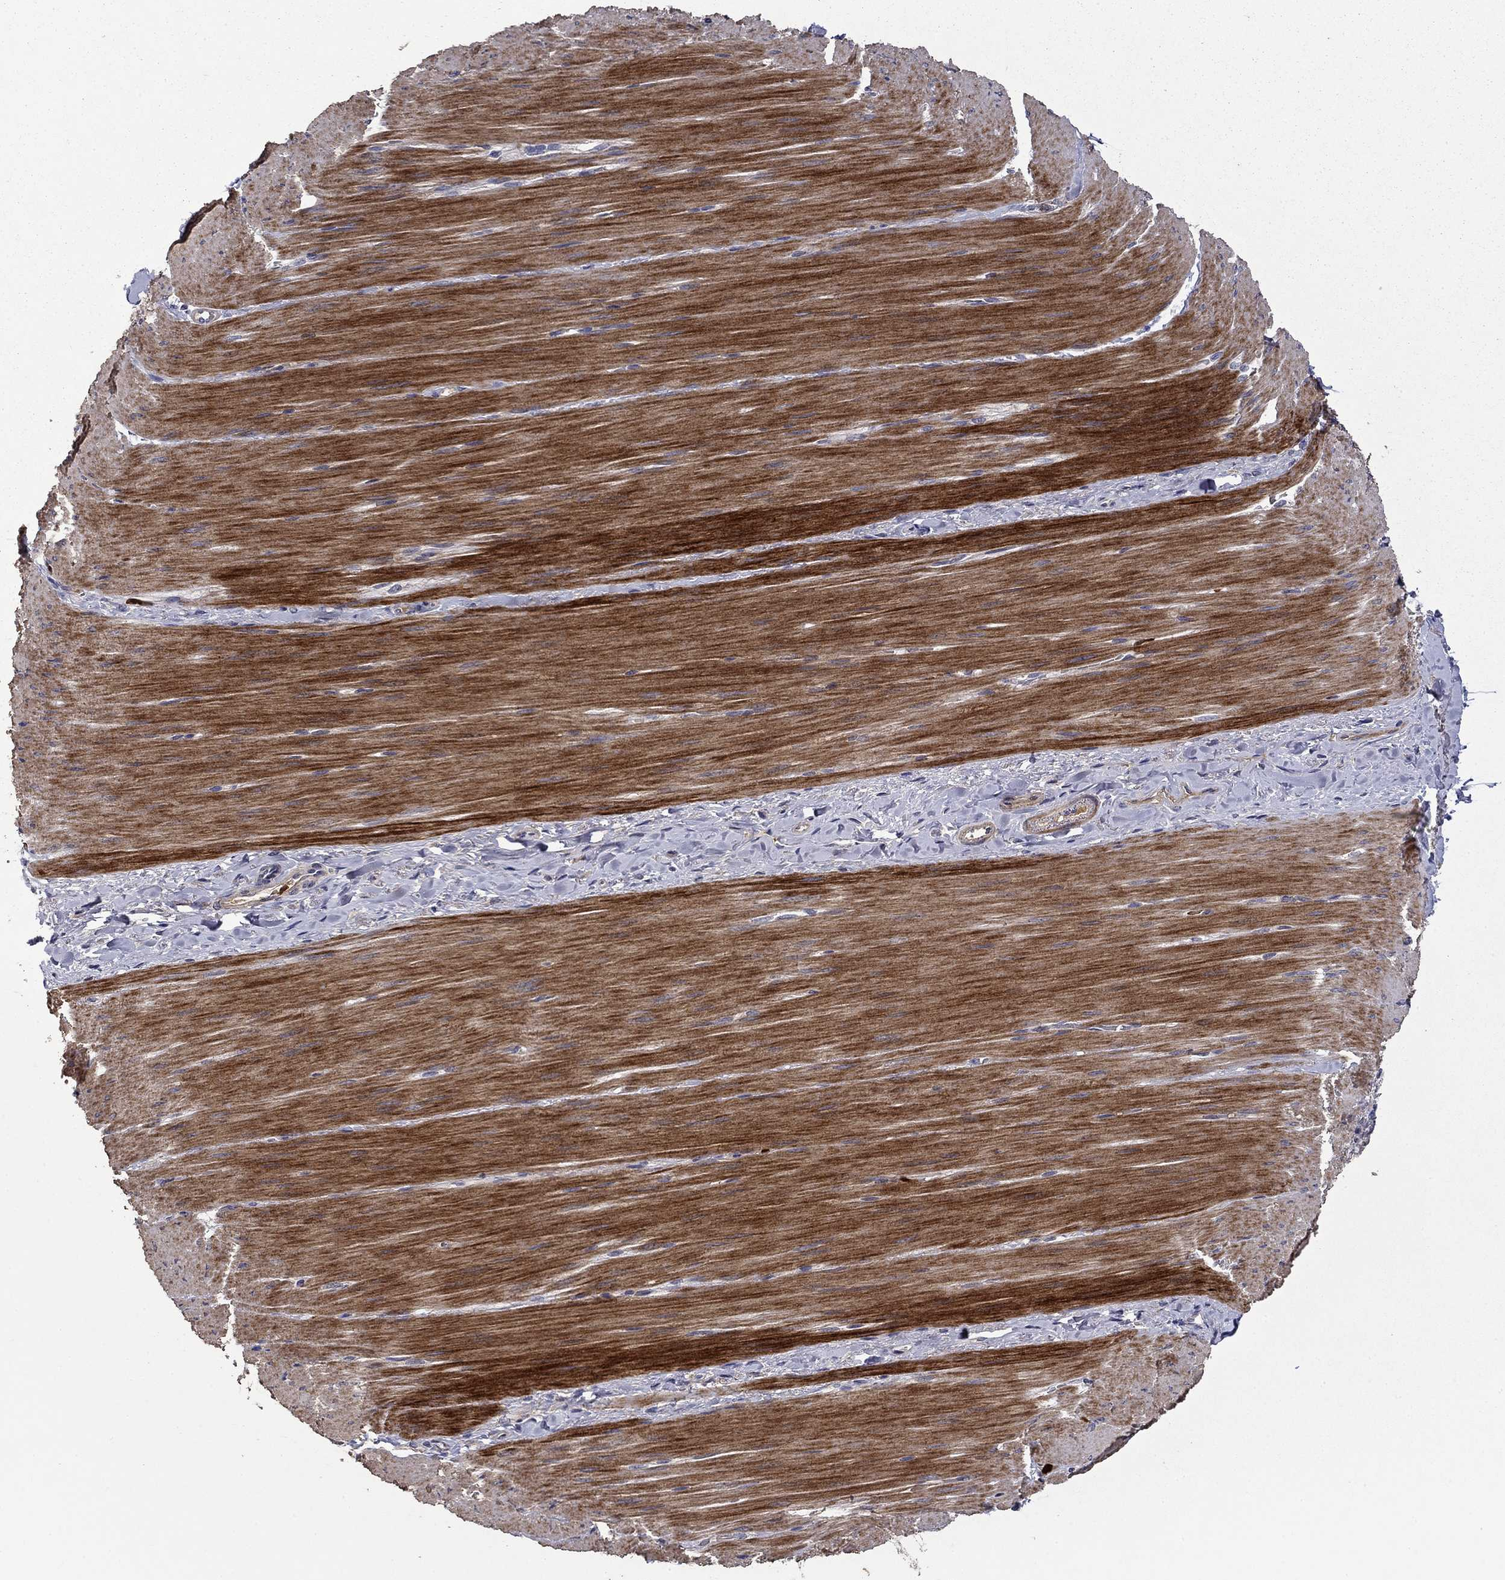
{"staining": {"intensity": "negative", "quantity": "none", "location": "none"}, "tissue": "adipose tissue", "cell_type": "Adipocytes", "image_type": "normal", "snomed": [{"axis": "morphology", "description": "Normal tissue, NOS"}, {"axis": "topography", "description": "Smooth muscle"}, {"axis": "topography", "description": "Duodenum"}, {"axis": "topography", "description": "Peripheral nerve tissue"}], "caption": "DAB (3,3'-diaminobenzidine) immunohistochemical staining of normal human adipose tissue displays no significant positivity in adipocytes. (DAB (3,3'-diaminobenzidine) immunohistochemistry with hematoxylin counter stain).", "gene": "SATB1", "patient": {"sex": "female", "age": 61}}